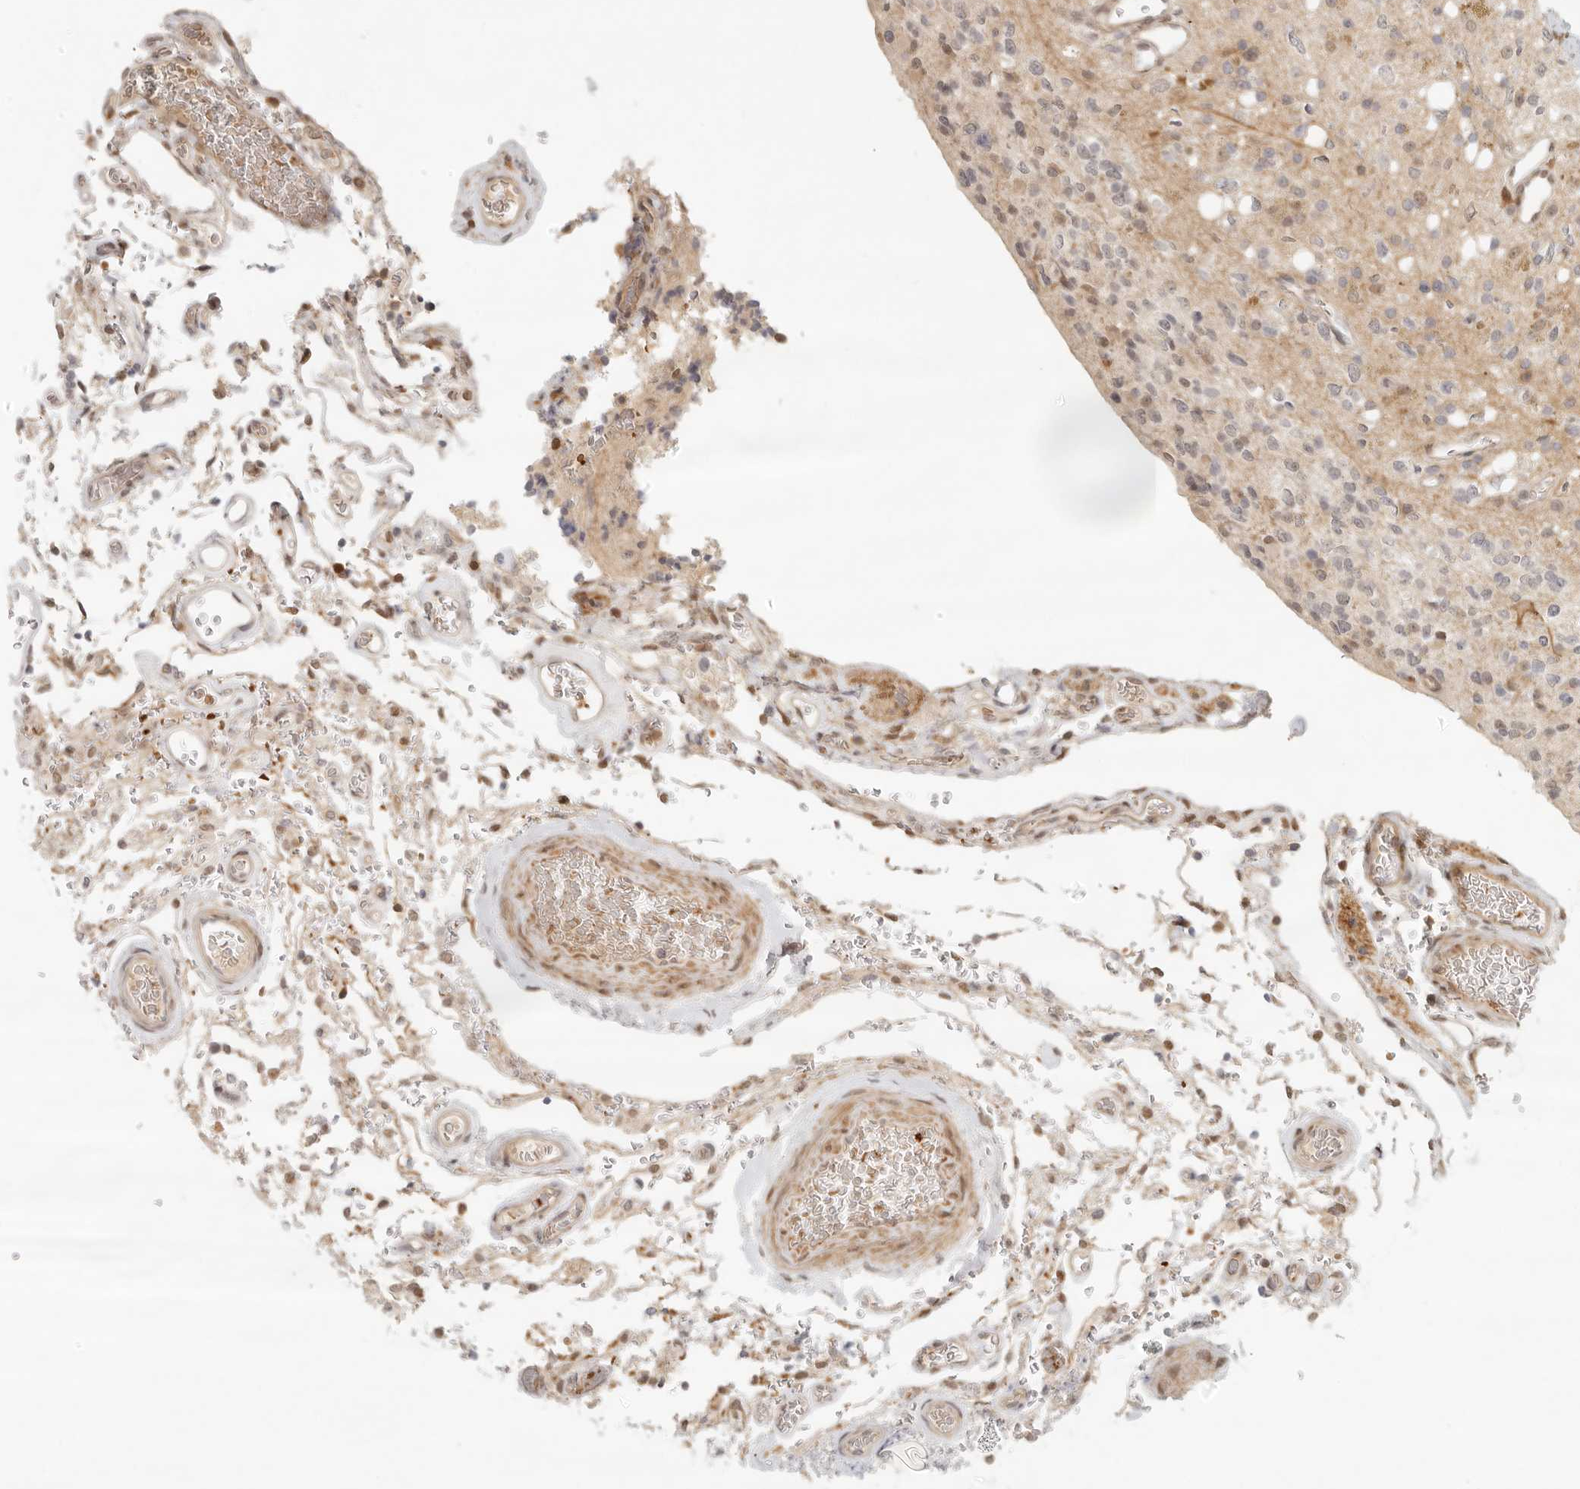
{"staining": {"intensity": "weak", "quantity": "<25%", "location": "nuclear"}, "tissue": "glioma", "cell_type": "Tumor cells", "image_type": "cancer", "snomed": [{"axis": "morphology", "description": "Glioma, malignant, High grade"}, {"axis": "topography", "description": "Brain"}], "caption": "IHC of human malignant glioma (high-grade) demonstrates no positivity in tumor cells.", "gene": "AHDC1", "patient": {"sex": "male", "age": 34}}